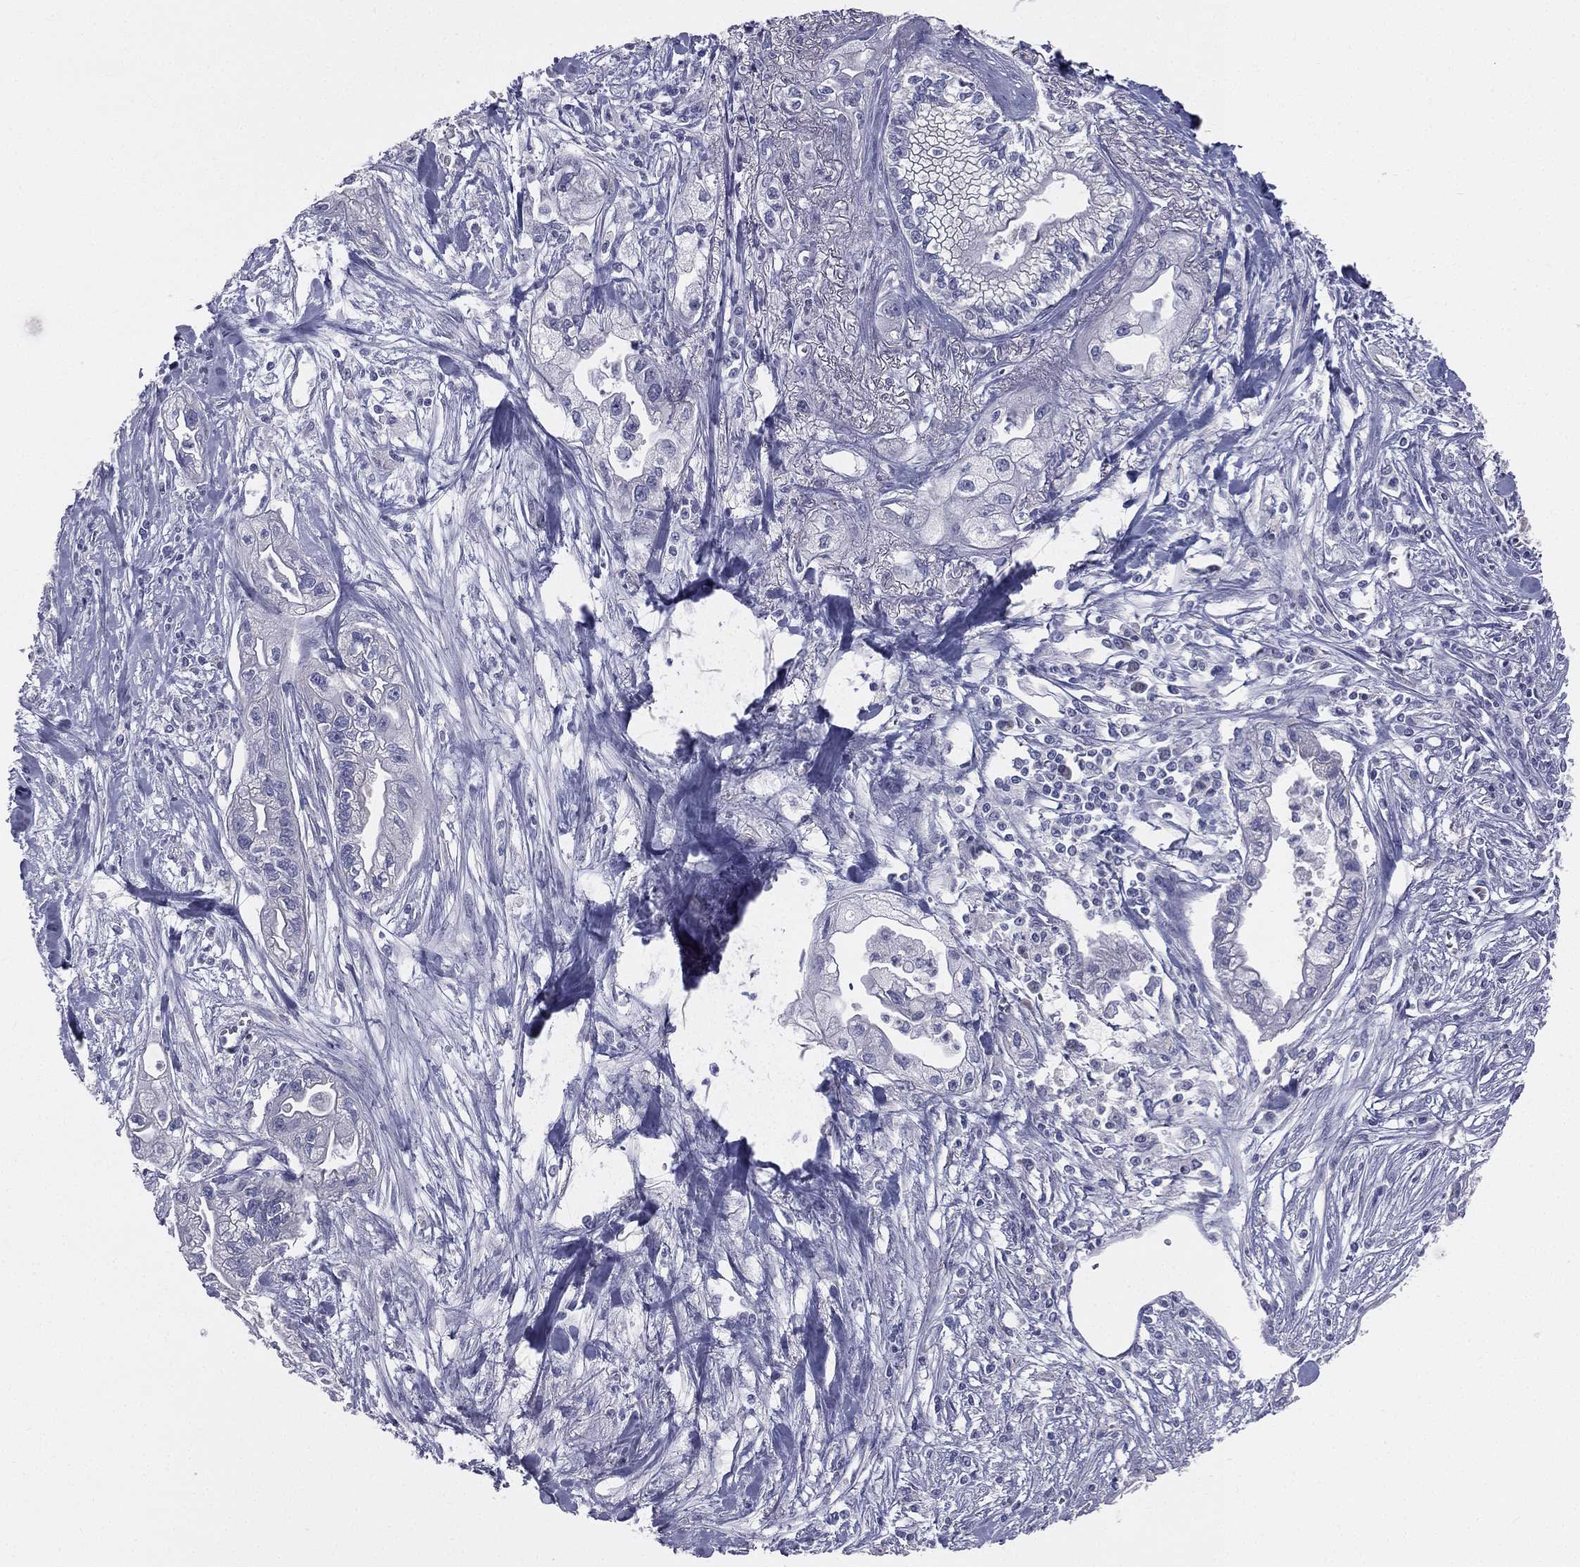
{"staining": {"intensity": "negative", "quantity": "none", "location": "none"}, "tissue": "pancreatic cancer", "cell_type": "Tumor cells", "image_type": "cancer", "snomed": [{"axis": "morphology", "description": "Adenocarcinoma, NOS"}, {"axis": "topography", "description": "Pancreas"}], "caption": "Immunohistochemistry histopathology image of pancreatic cancer (adenocarcinoma) stained for a protein (brown), which exhibits no positivity in tumor cells. Nuclei are stained in blue.", "gene": "STK31", "patient": {"sex": "male", "age": 70}}